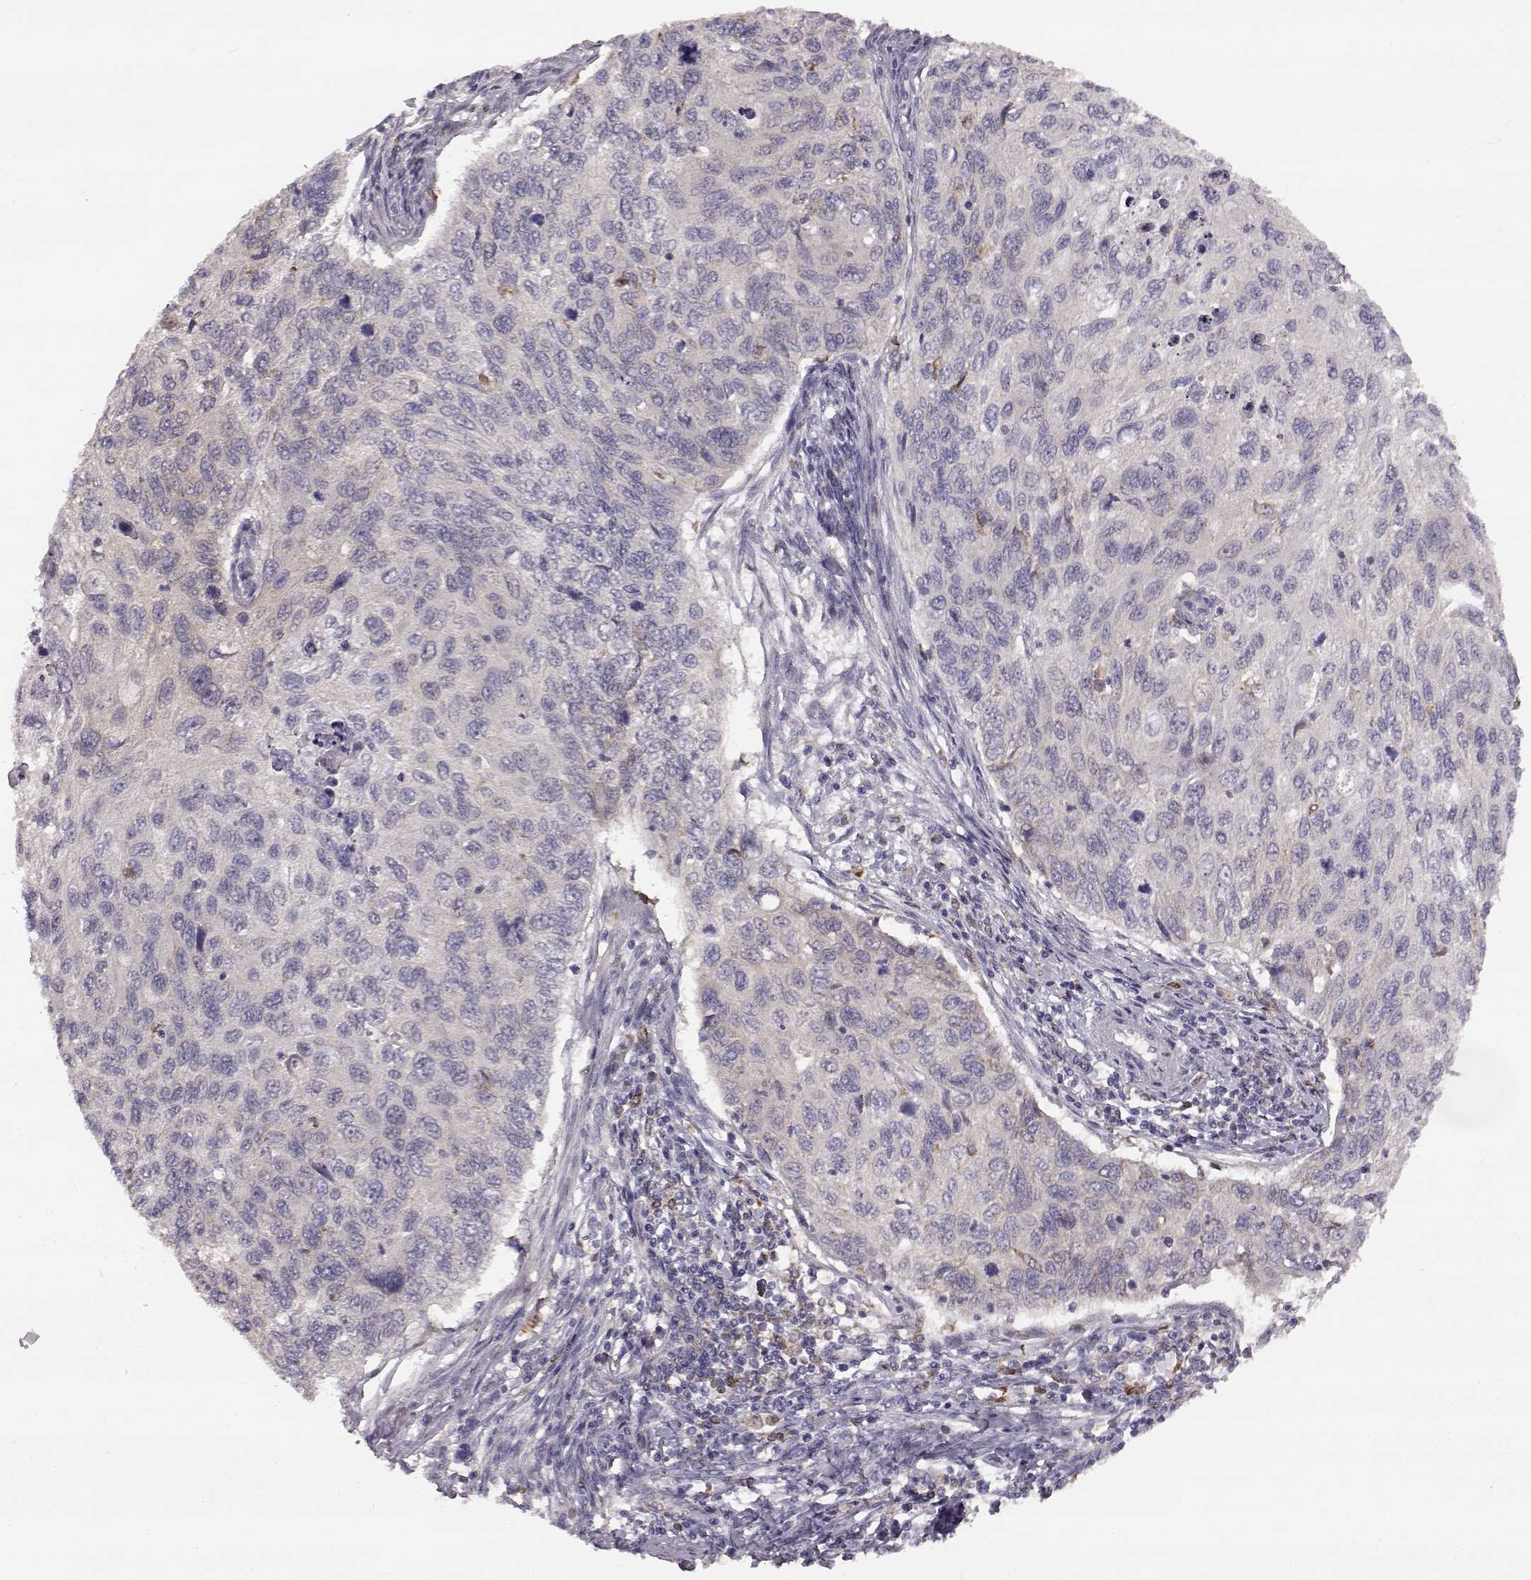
{"staining": {"intensity": "negative", "quantity": "none", "location": "none"}, "tissue": "cervical cancer", "cell_type": "Tumor cells", "image_type": "cancer", "snomed": [{"axis": "morphology", "description": "Squamous cell carcinoma, NOS"}, {"axis": "topography", "description": "Cervix"}], "caption": "The image reveals no staining of tumor cells in cervical cancer (squamous cell carcinoma).", "gene": "SPAG17", "patient": {"sex": "female", "age": 70}}